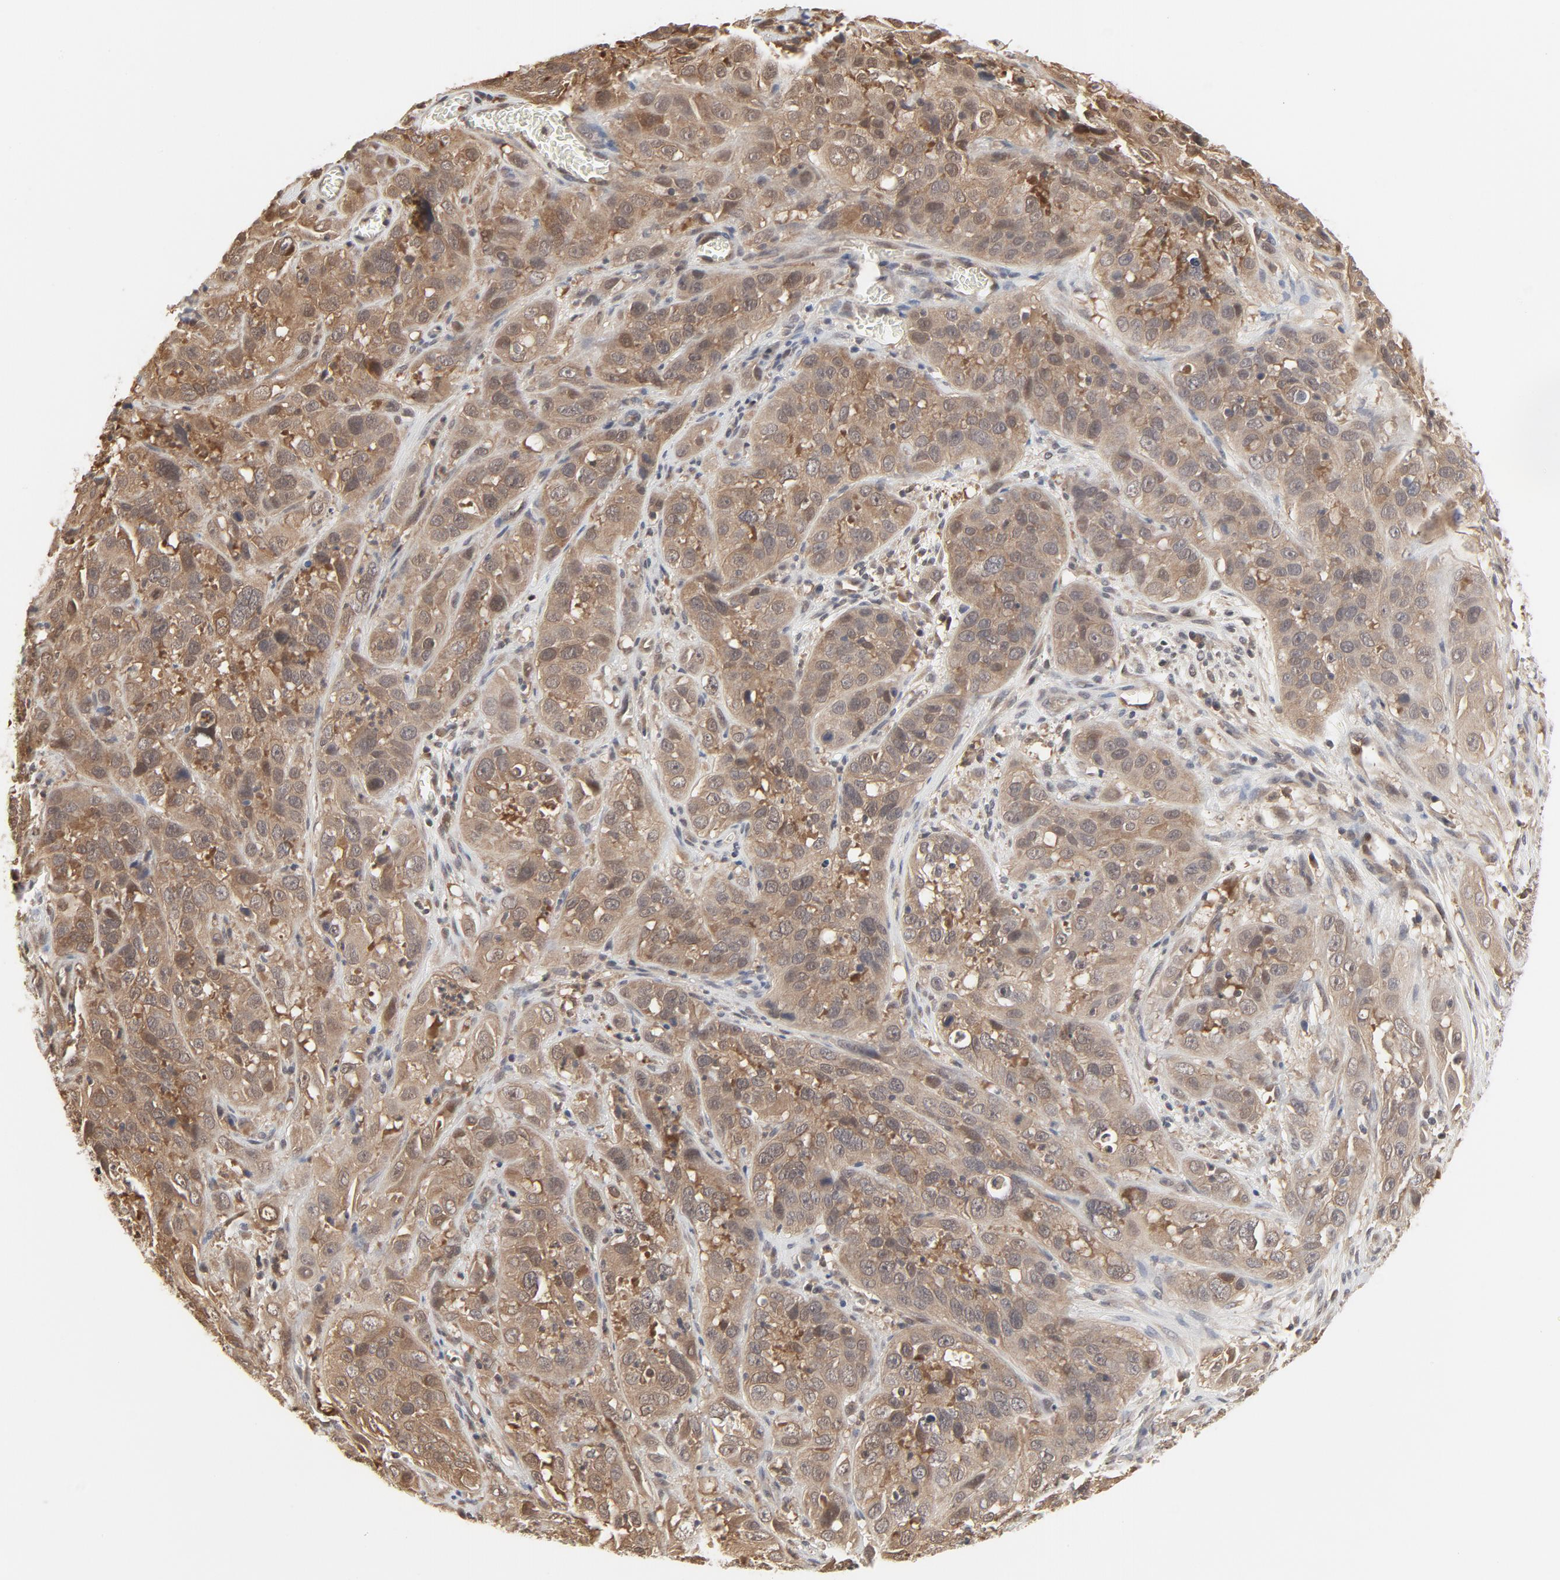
{"staining": {"intensity": "moderate", "quantity": "25%-75%", "location": "cytoplasmic/membranous,nuclear"}, "tissue": "cervical cancer", "cell_type": "Tumor cells", "image_type": "cancer", "snomed": [{"axis": "morphology", "description": "Squamous cell carcinoma, NOS"}, {"axis": "topography", "description": "Cervix"}], "caption": "A brown stain labels moderate cytoplasmic/membranous and nuclear staining of a protein in cervical cancer (squamous cell carcinoma) tumor cells. (DAB = brown stain, brightfield microscopy at high magnification).", "gene": "NEDD8", "patient": {"sex": "female", "age": 32}}